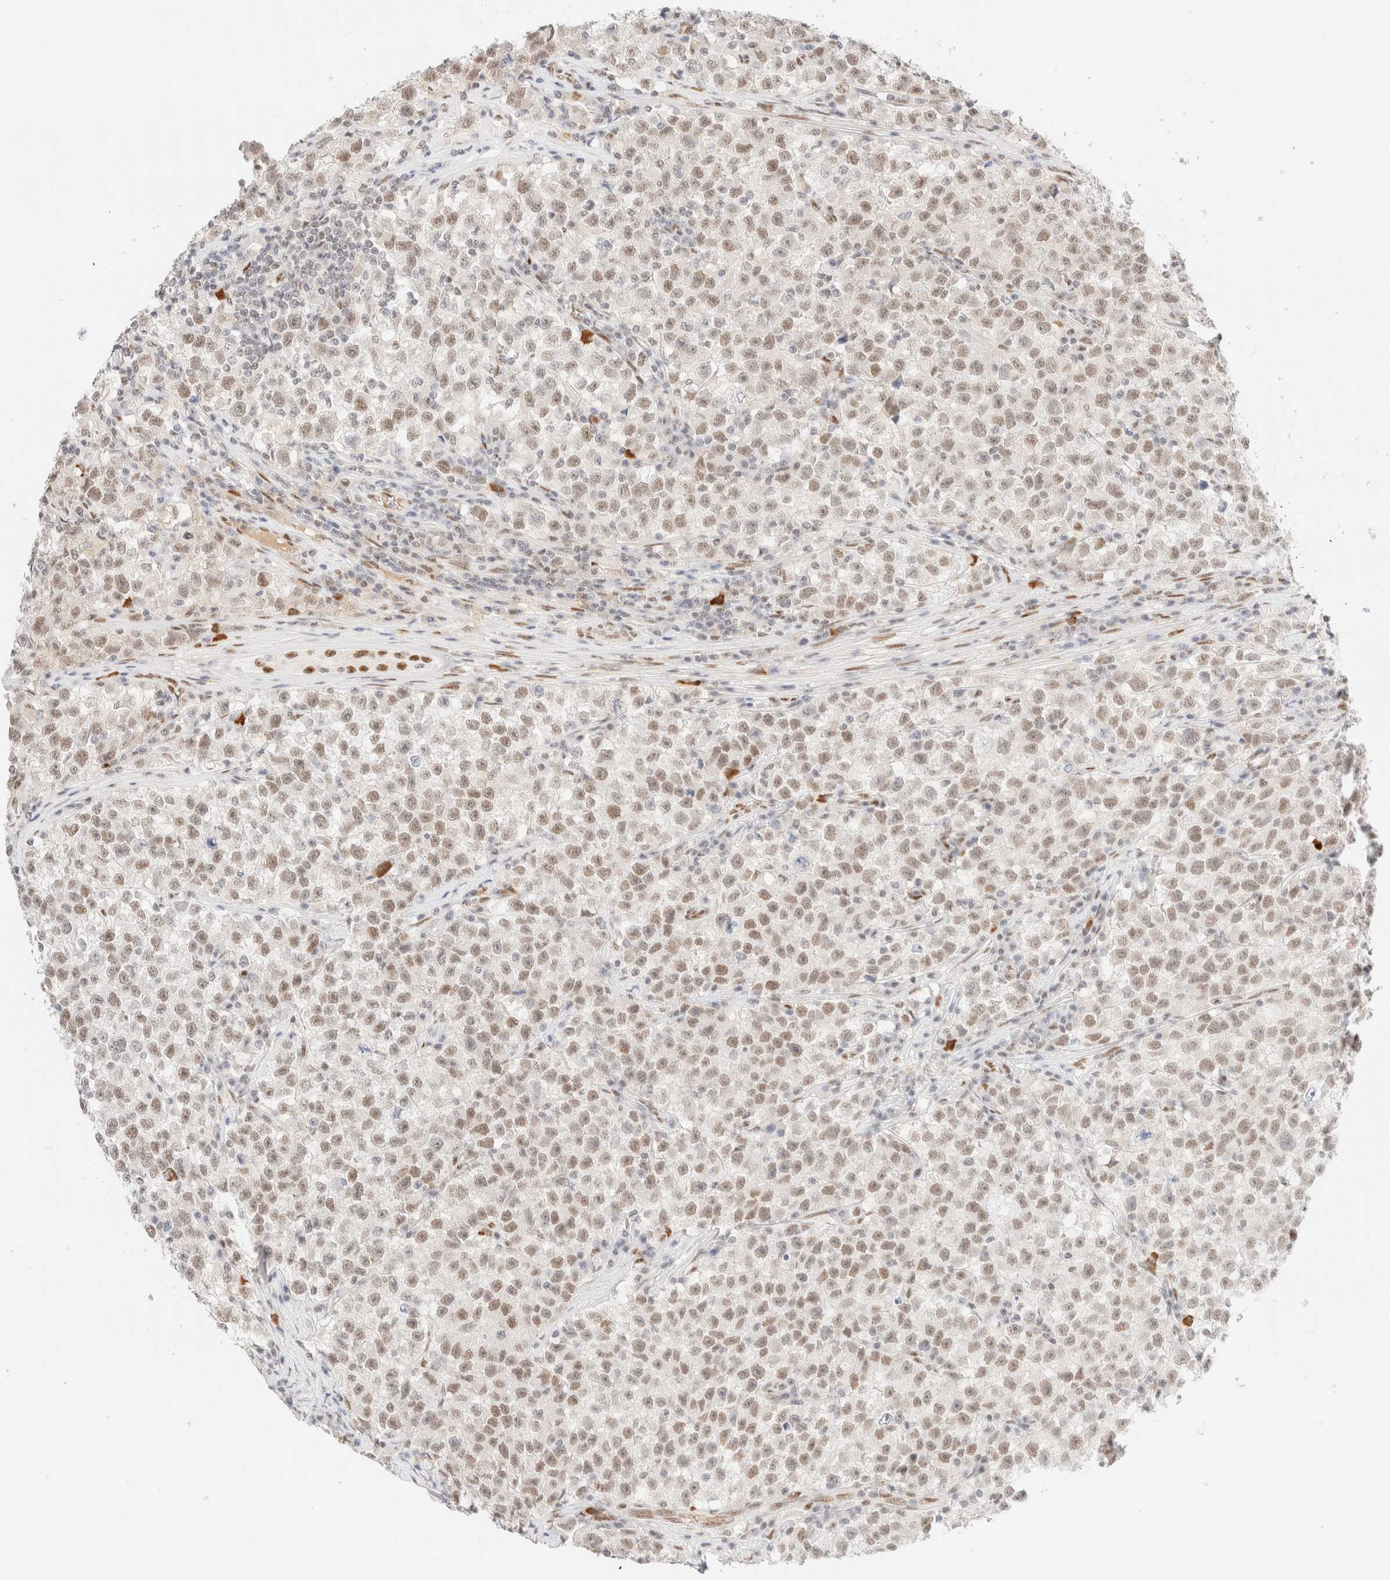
{"staining": {"intensity": "moderate", "quantity": ">75%", "location": "nuclear"}, "tissue": "testis cancer", "cell_type": "Tumor cells", "image_type": "cancer", "snomed": [{"axis": "morphology", "description": "Seminoma, NOS"}, {"axis": "topography", "description": "Testis"}], "caption": "Brown immunohistochemical staining in human testis seminoma displays moderate nuclear staining in about >75% of tumor cells. (IHC, brightfield microscopy, high magnification).", "gene": "CIC", "patient": {"sex": "male", "age": 22}}